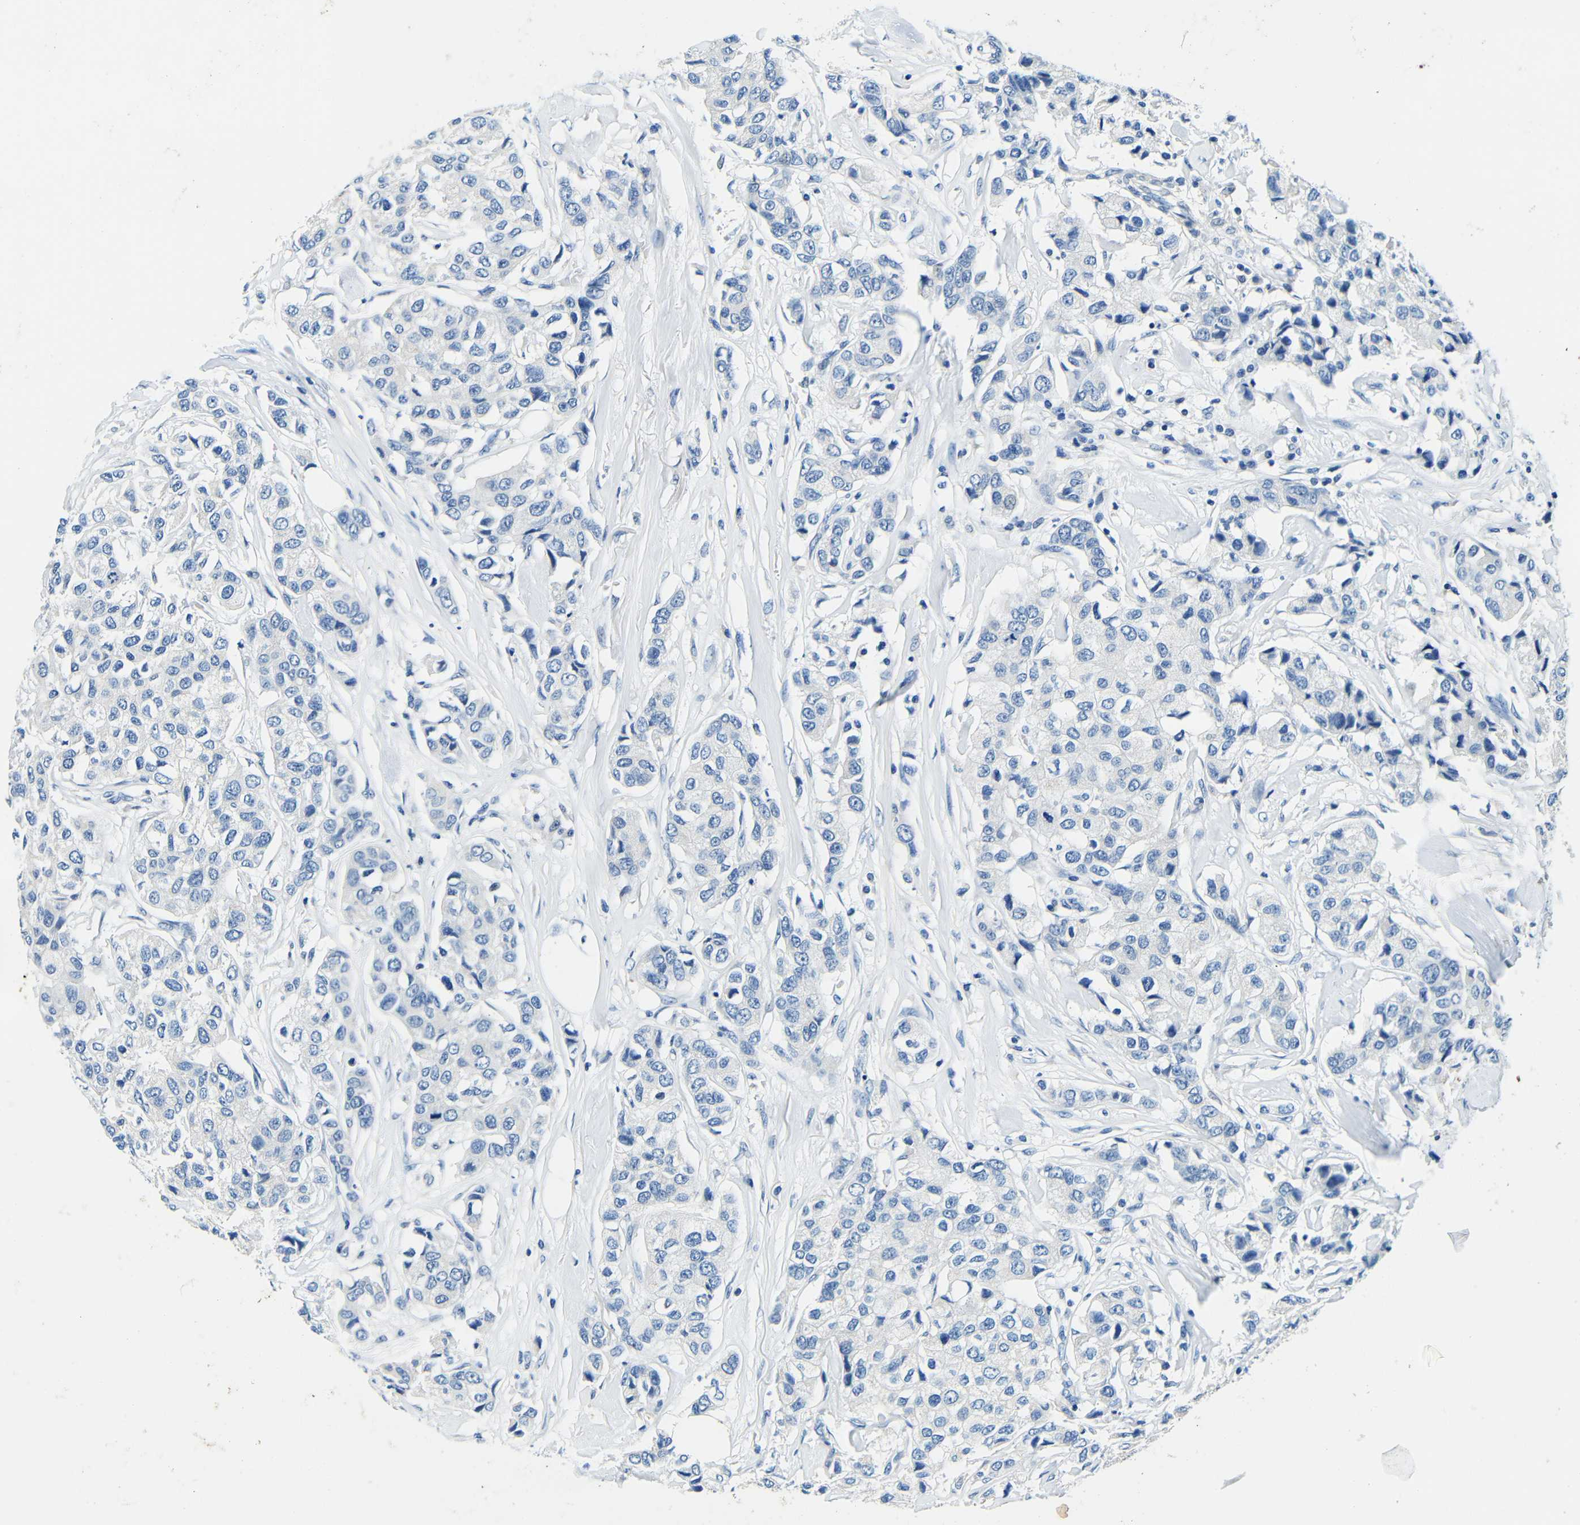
{"staining": {"intensity": "negative", "quantity": "none", "location": "none"}, "tissue": "breast cancer", "cell_type": "Tumor cells", "image_type": "cancer", "snomed": [{"axis": "morphology", "description": "Duct carcinoma"}, {"axis": "topography", "description": "Breast"}], "caption": "There is no significant positivity in tumor cells of breast invasive ductal carcinoma.", "gene": "FMO5", "patient": {"sex": "female", "age": 80}}